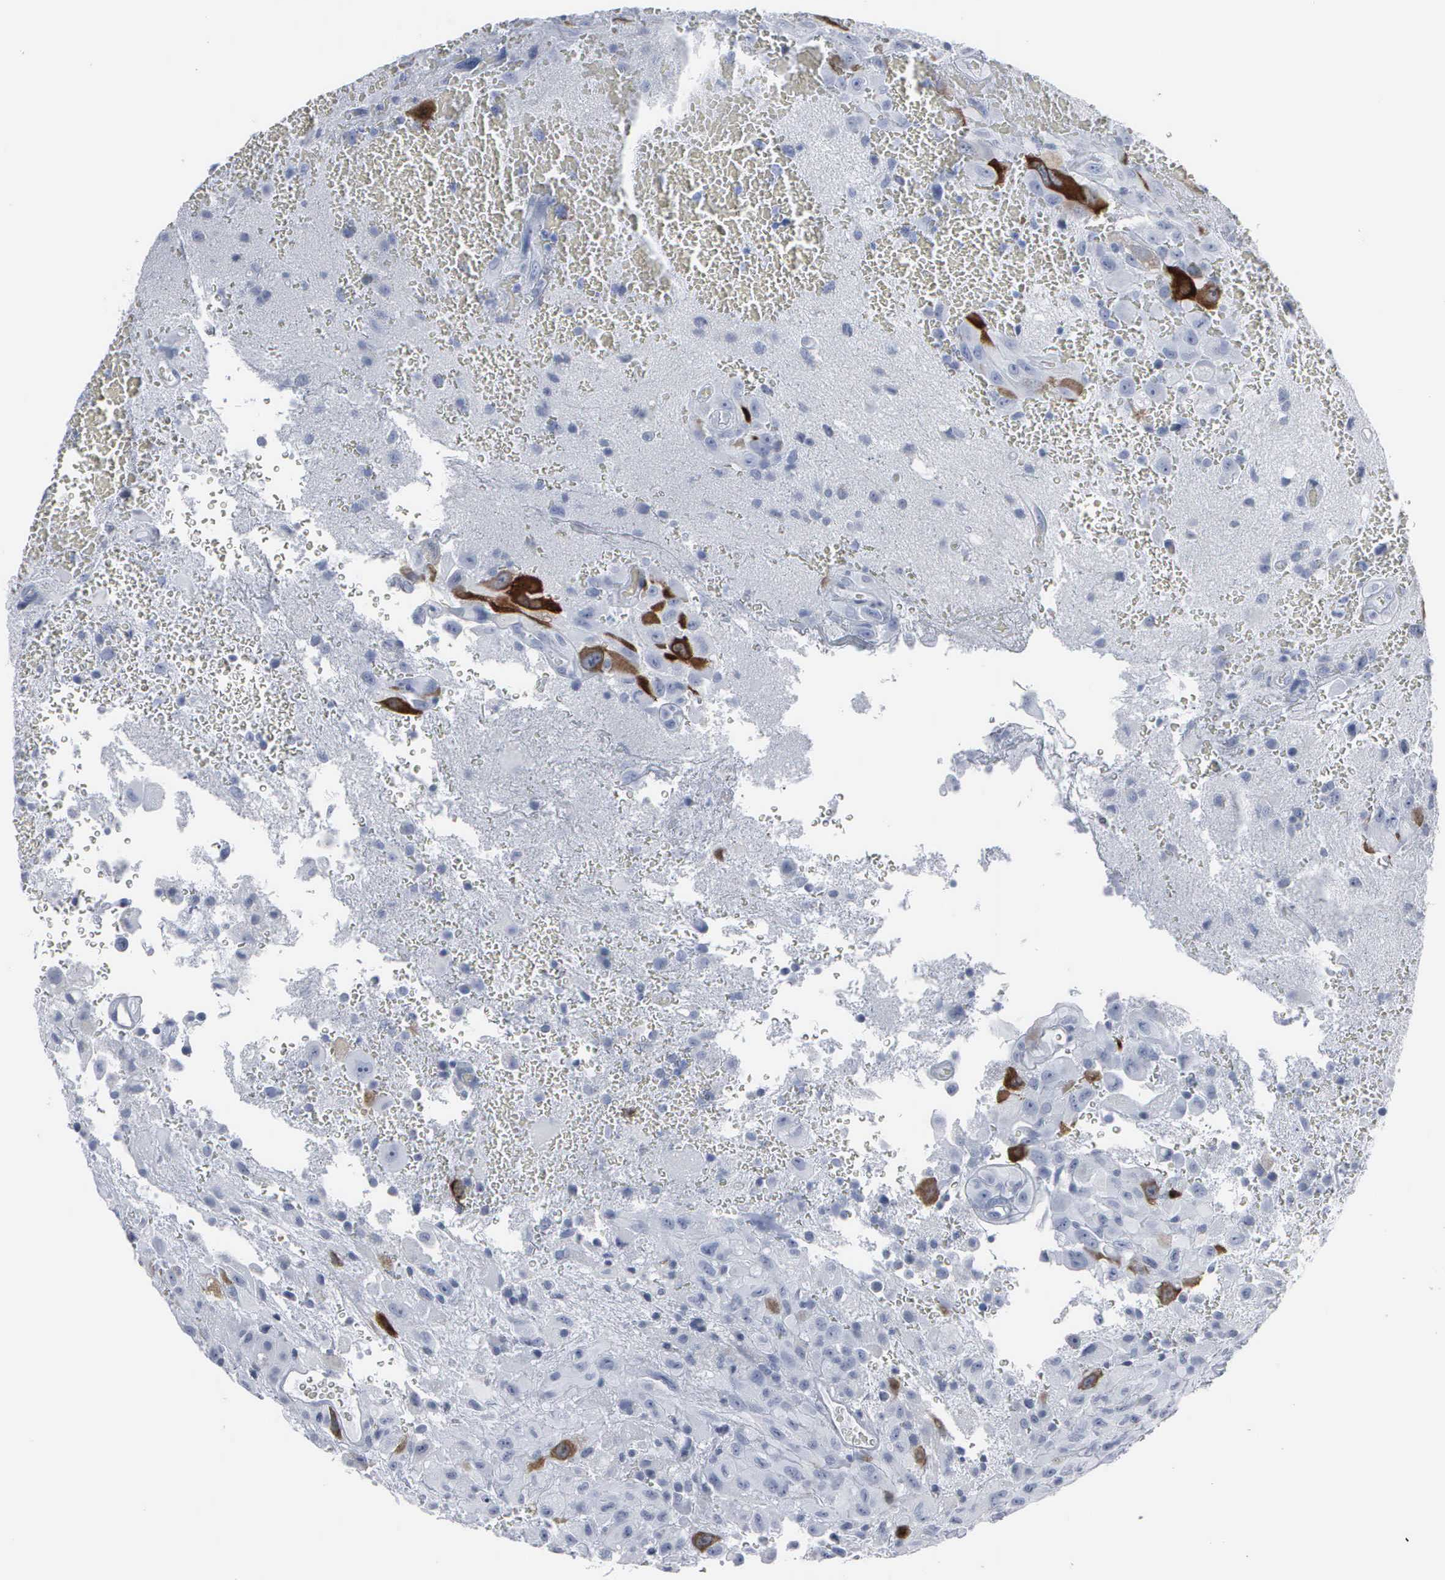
{"staining": {"intensity": "strong", "quantity": "<25%", "location": "cytoplasmic/membranous"}, "tissue": "glioma", "cell_type": "Tumor cells", "image_type": "cancer", "snomed": [{"axis": "morphology", "description": "Glioma, malignant, High grade"}, {"axis": "topography", "description": "Brain"}], "caption": "Glioma was stained to show a protein in brown. There is medium levels of strong cytoplasmic/membranous expression in about <25% of tumor cells. (brown staining indicates protein expression, while blue staining denotes nuclei).", "gene": "CCNB1", "patient": {"sex": "male", "age": 48}}